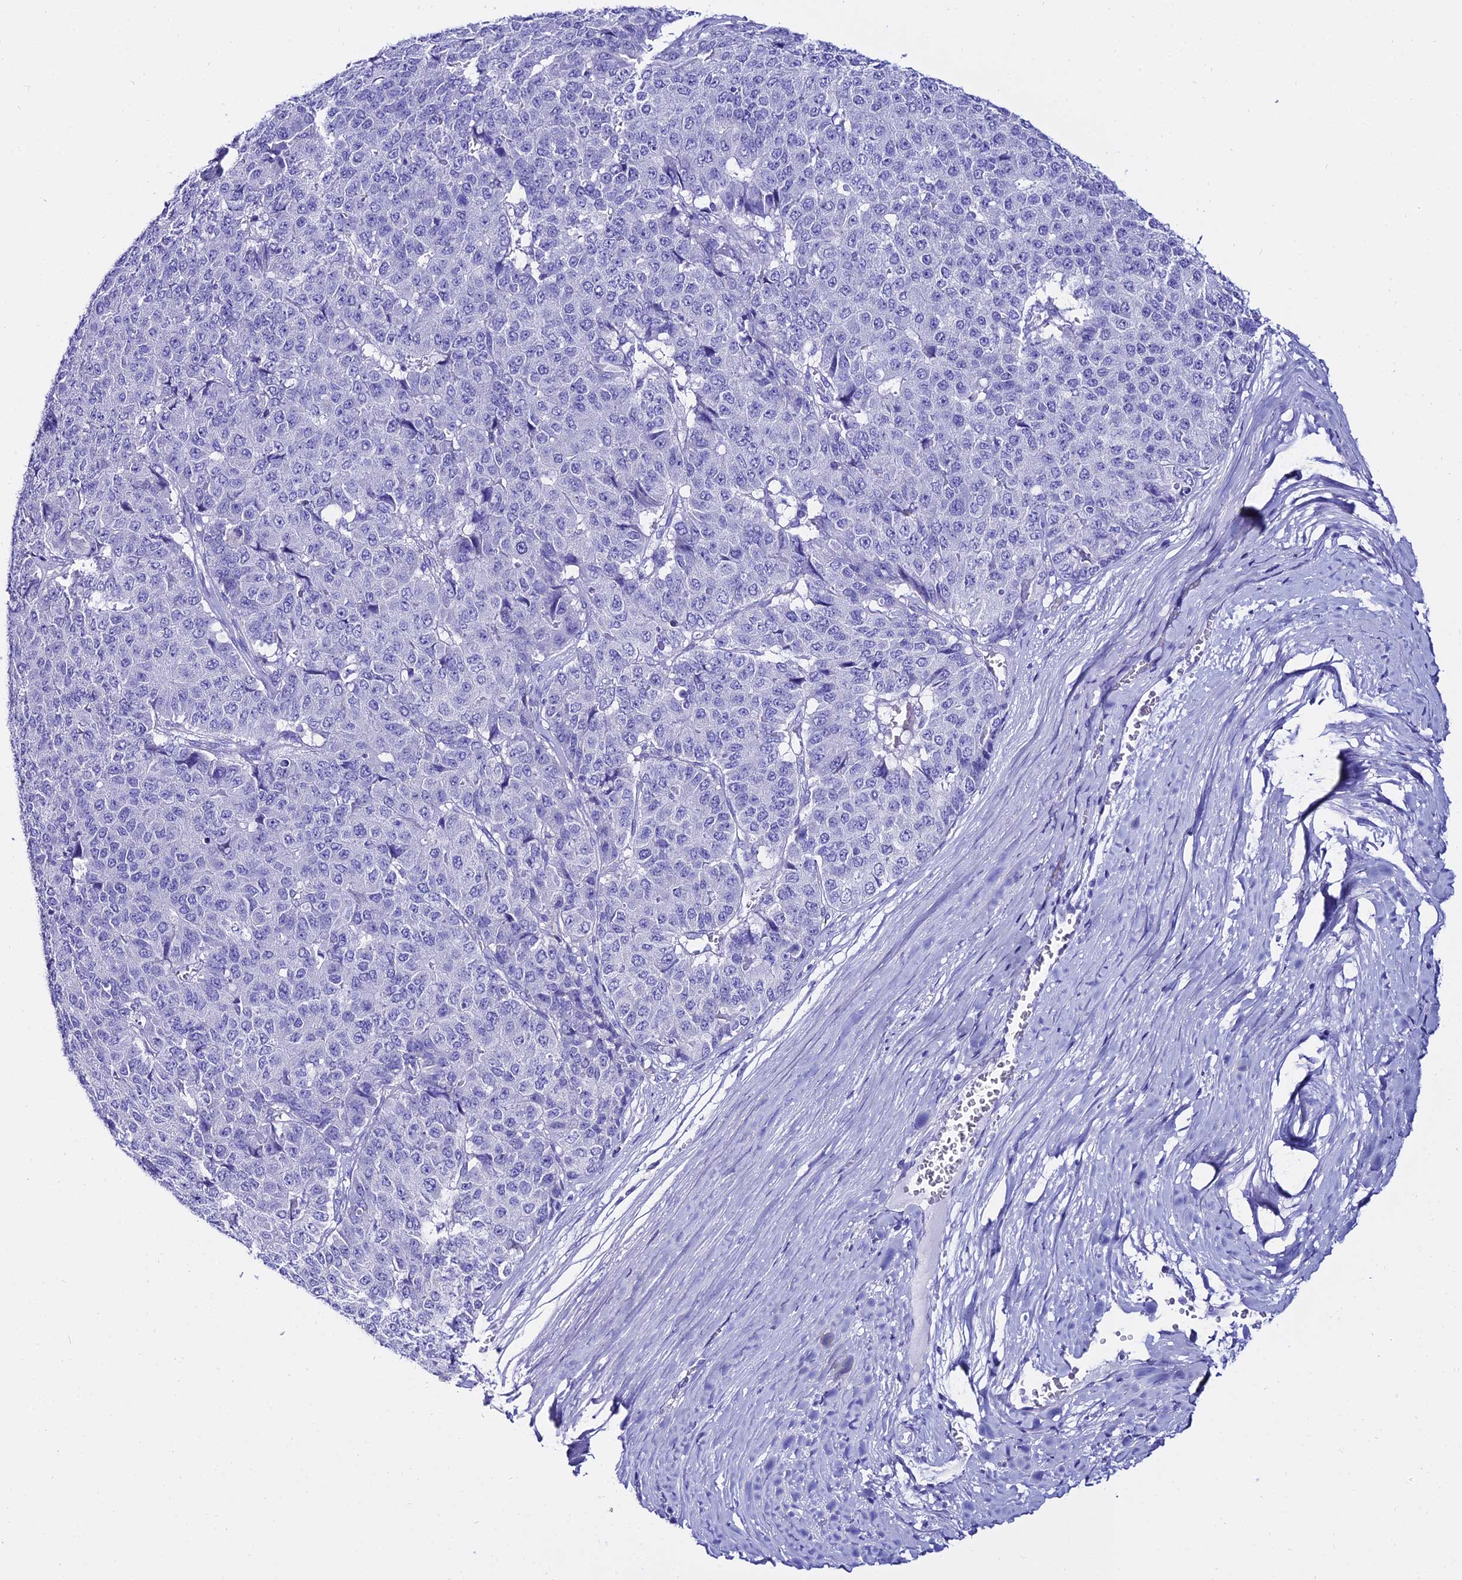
{"staining": {"intensity": "negative", "quantity": "none", "location": "none"}, "tissue": "pancreatic cancer", "cell_type": "Tumor cells", "image_type": "cancer", "snomed": [{"axis": "morphology", "description": "Adenocarcinoma, NOS"}, {"axis": "topography", "description": "Pancreas"}], "caption": "Pancreatic adenocarcinoma was stained to show a protein in brown. There is no significant positivity in tumor cells.", "gene": "OR4D5", "patient": {"sex": "male", "age": 50}}